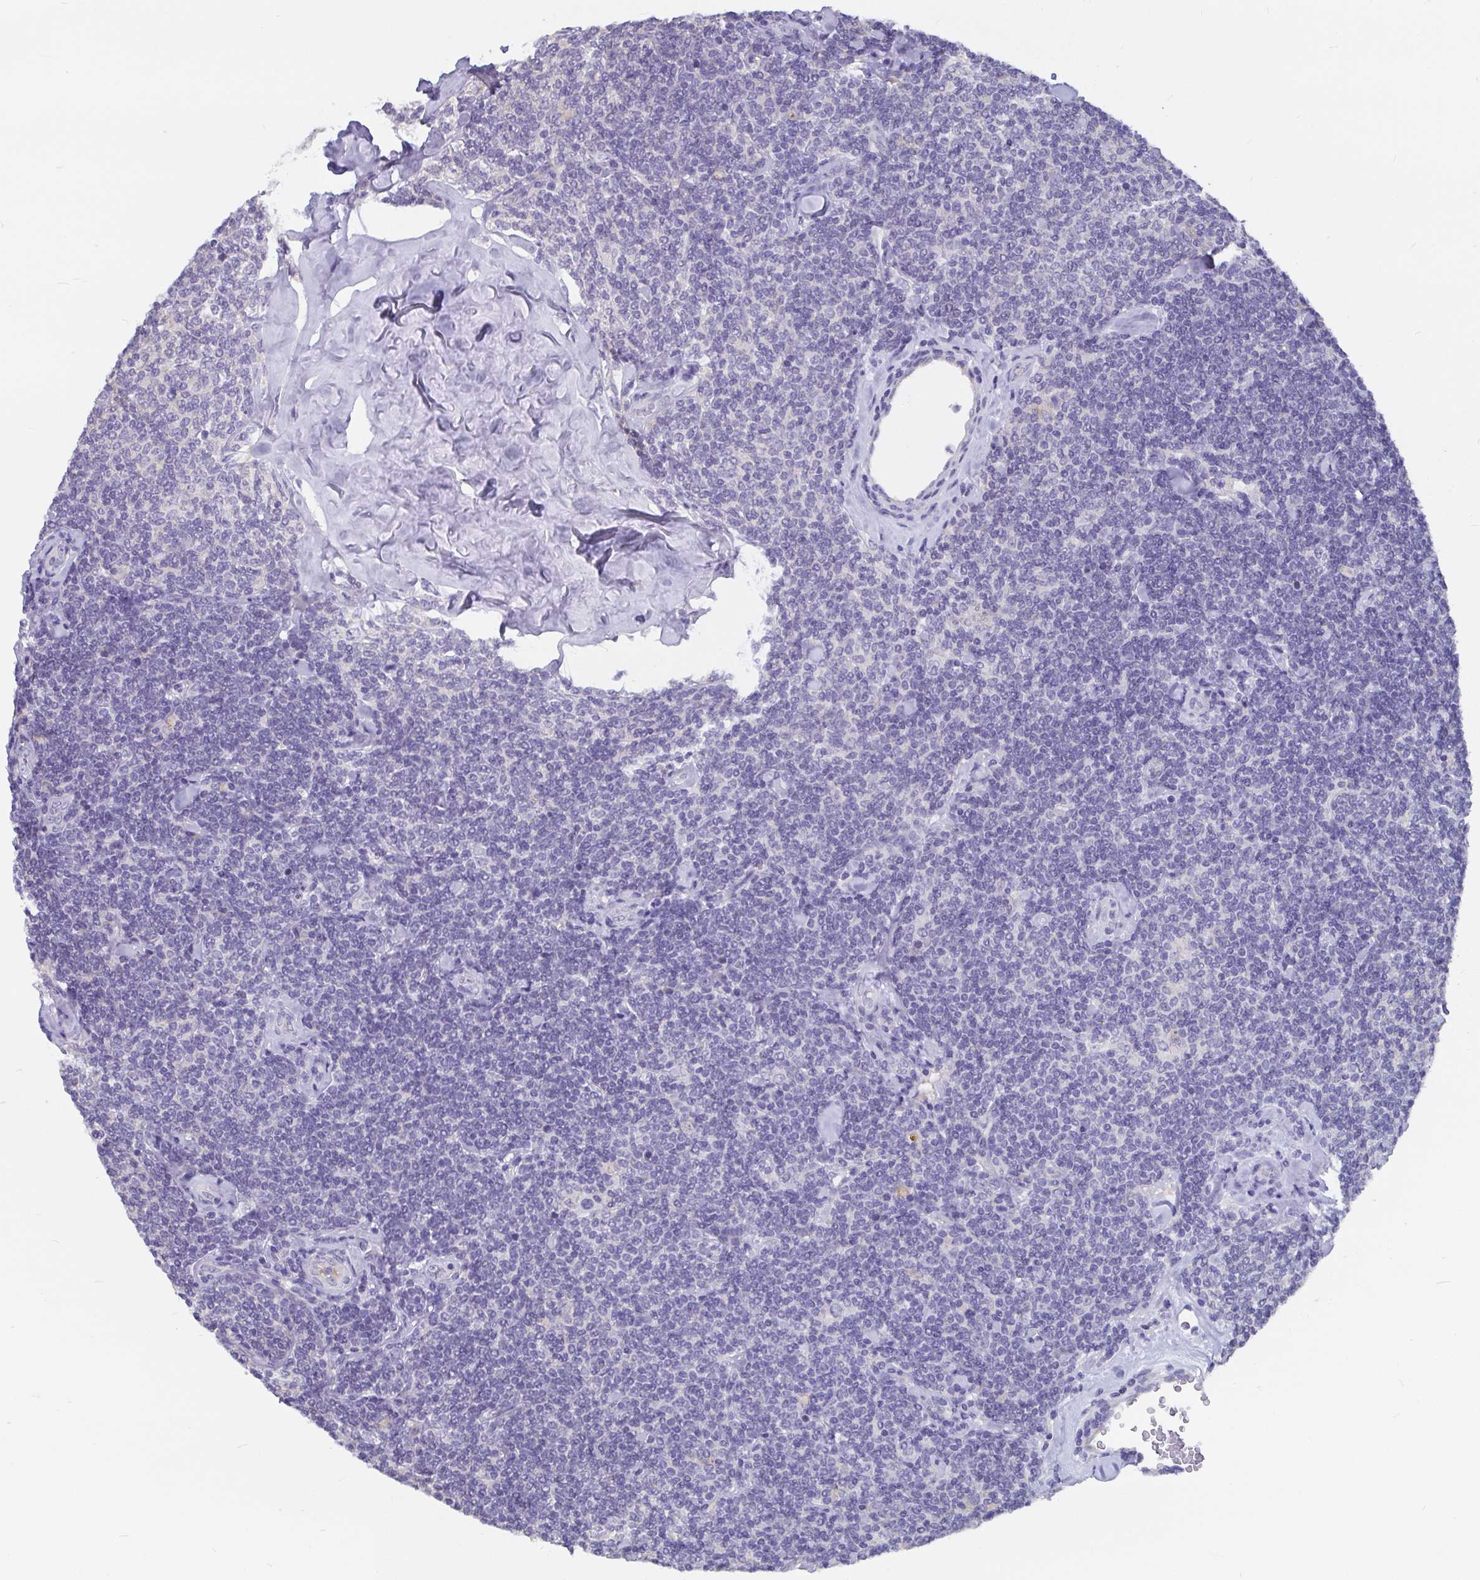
{"staining": {"intensity": "negative", "quantity": "none", "location": "none"}, "tissue": "lymphoma", "cell_type": "Tumor cells", "image_type": "cancer", "snomed": [{"axis": "morphology", "description": "Malignant lymphoma, non-Hodgkin's type, Low grade"}, {"axis": "topography", "description": "Lymph node"}], "caption": "Micrograph shows no protein expression in tumor cells of low-grade malignant lymphoma, non-Hodgkin's type tissue.", "gene": "ADAMTS6", "patient": {"sex": "female", "age": 56}}